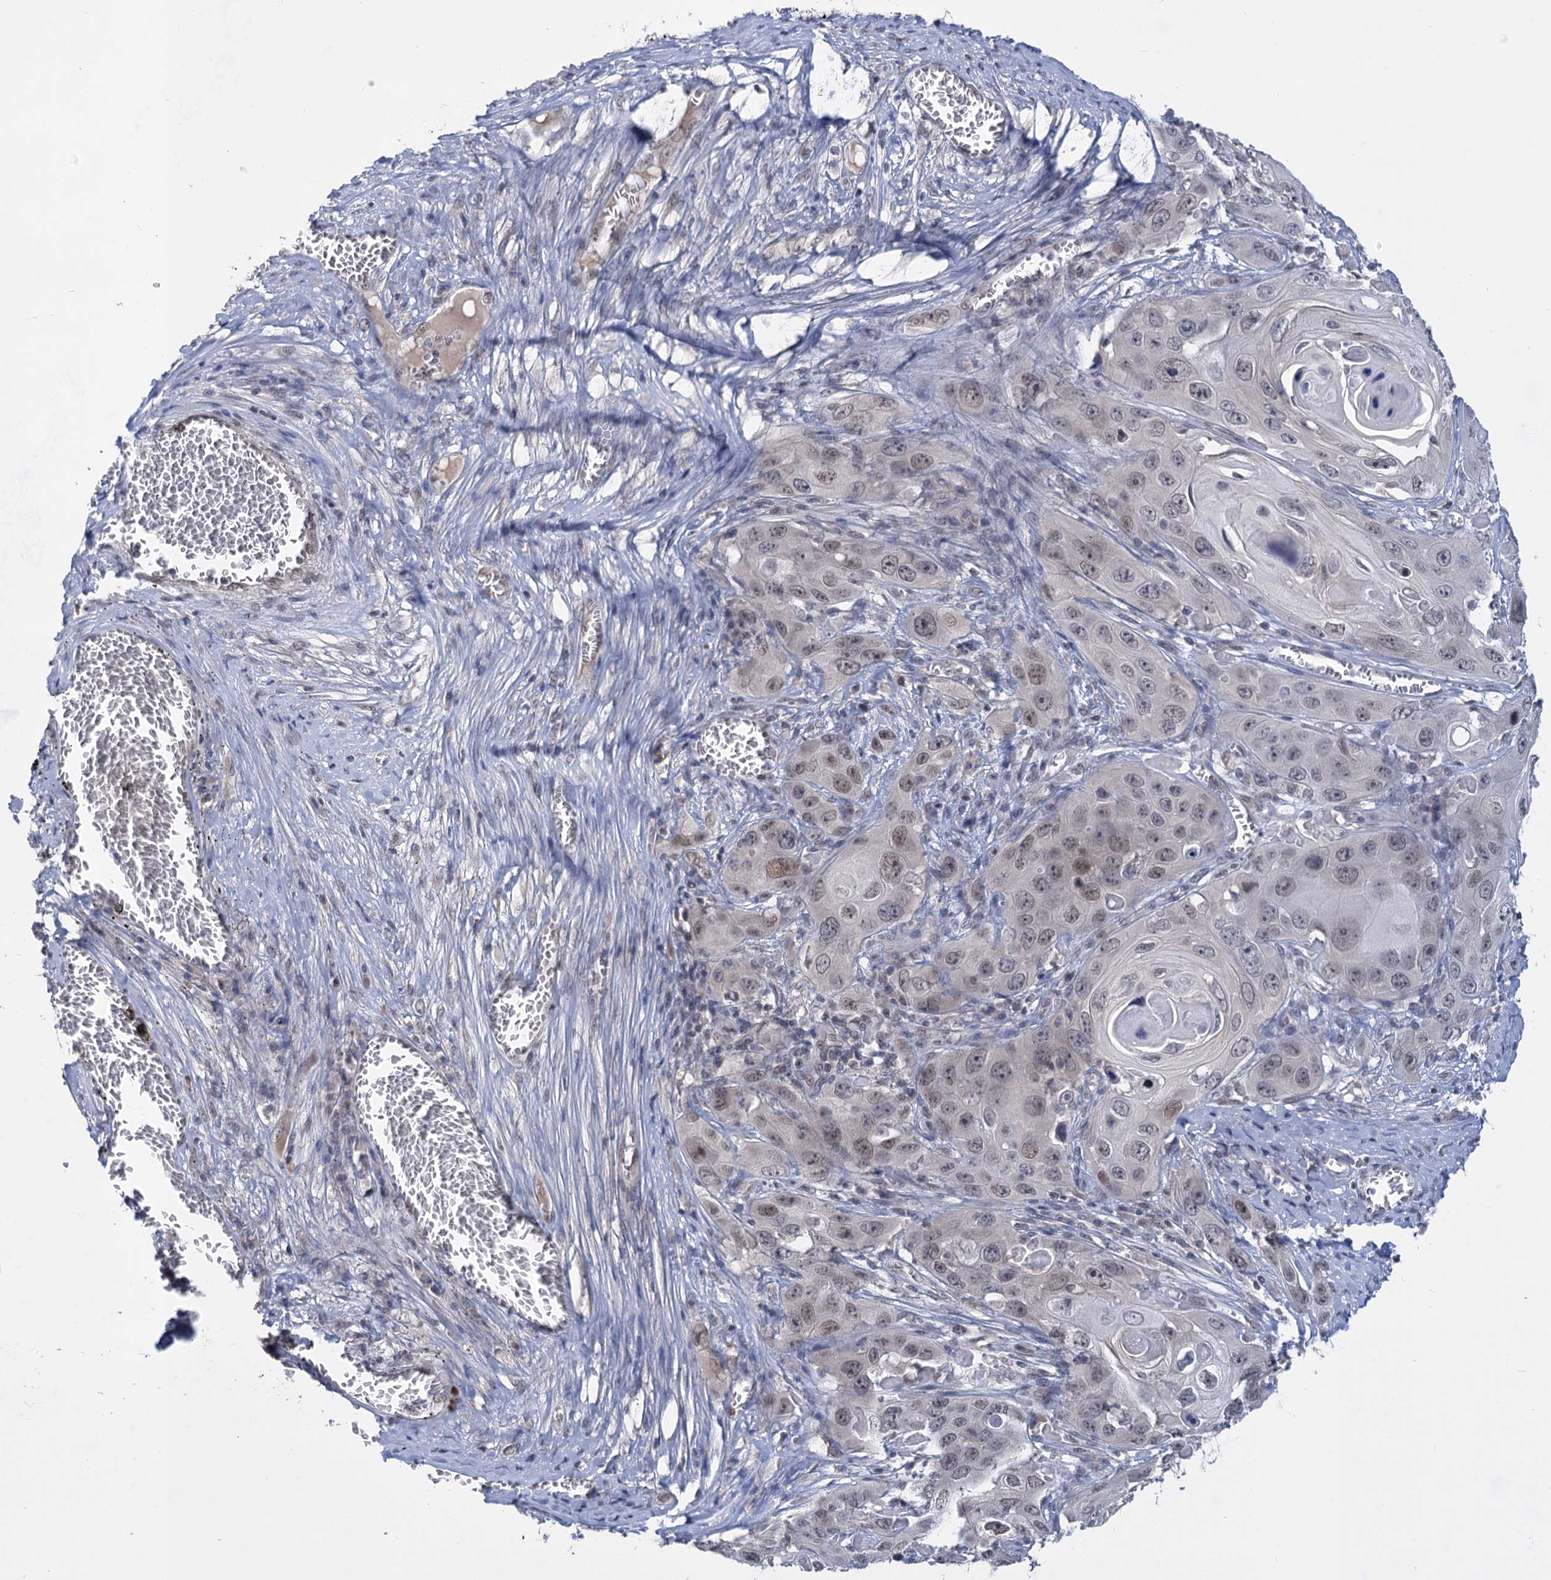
{"staining": {"intensity": "weak", "quantity": "25%-75%", "location": "nuclear"}, "tissue": "skin cancer", "cell_type": "Tumor cells", "image_type": "cancer", "snomed": [{"axis": "morphology", "description": "Squamous cell carcinoma, NOS"}, {"axis": "topography", "description": "Skin"}], "caption": "Immunohistochemical staining of human squamous cell carcinoma (skin) shows low levels of weak nuclear protein expression in approximately 25%-75% of tumor cells.", "gene": "TTC17", "patient": {"sex": "male", "age": 55}}